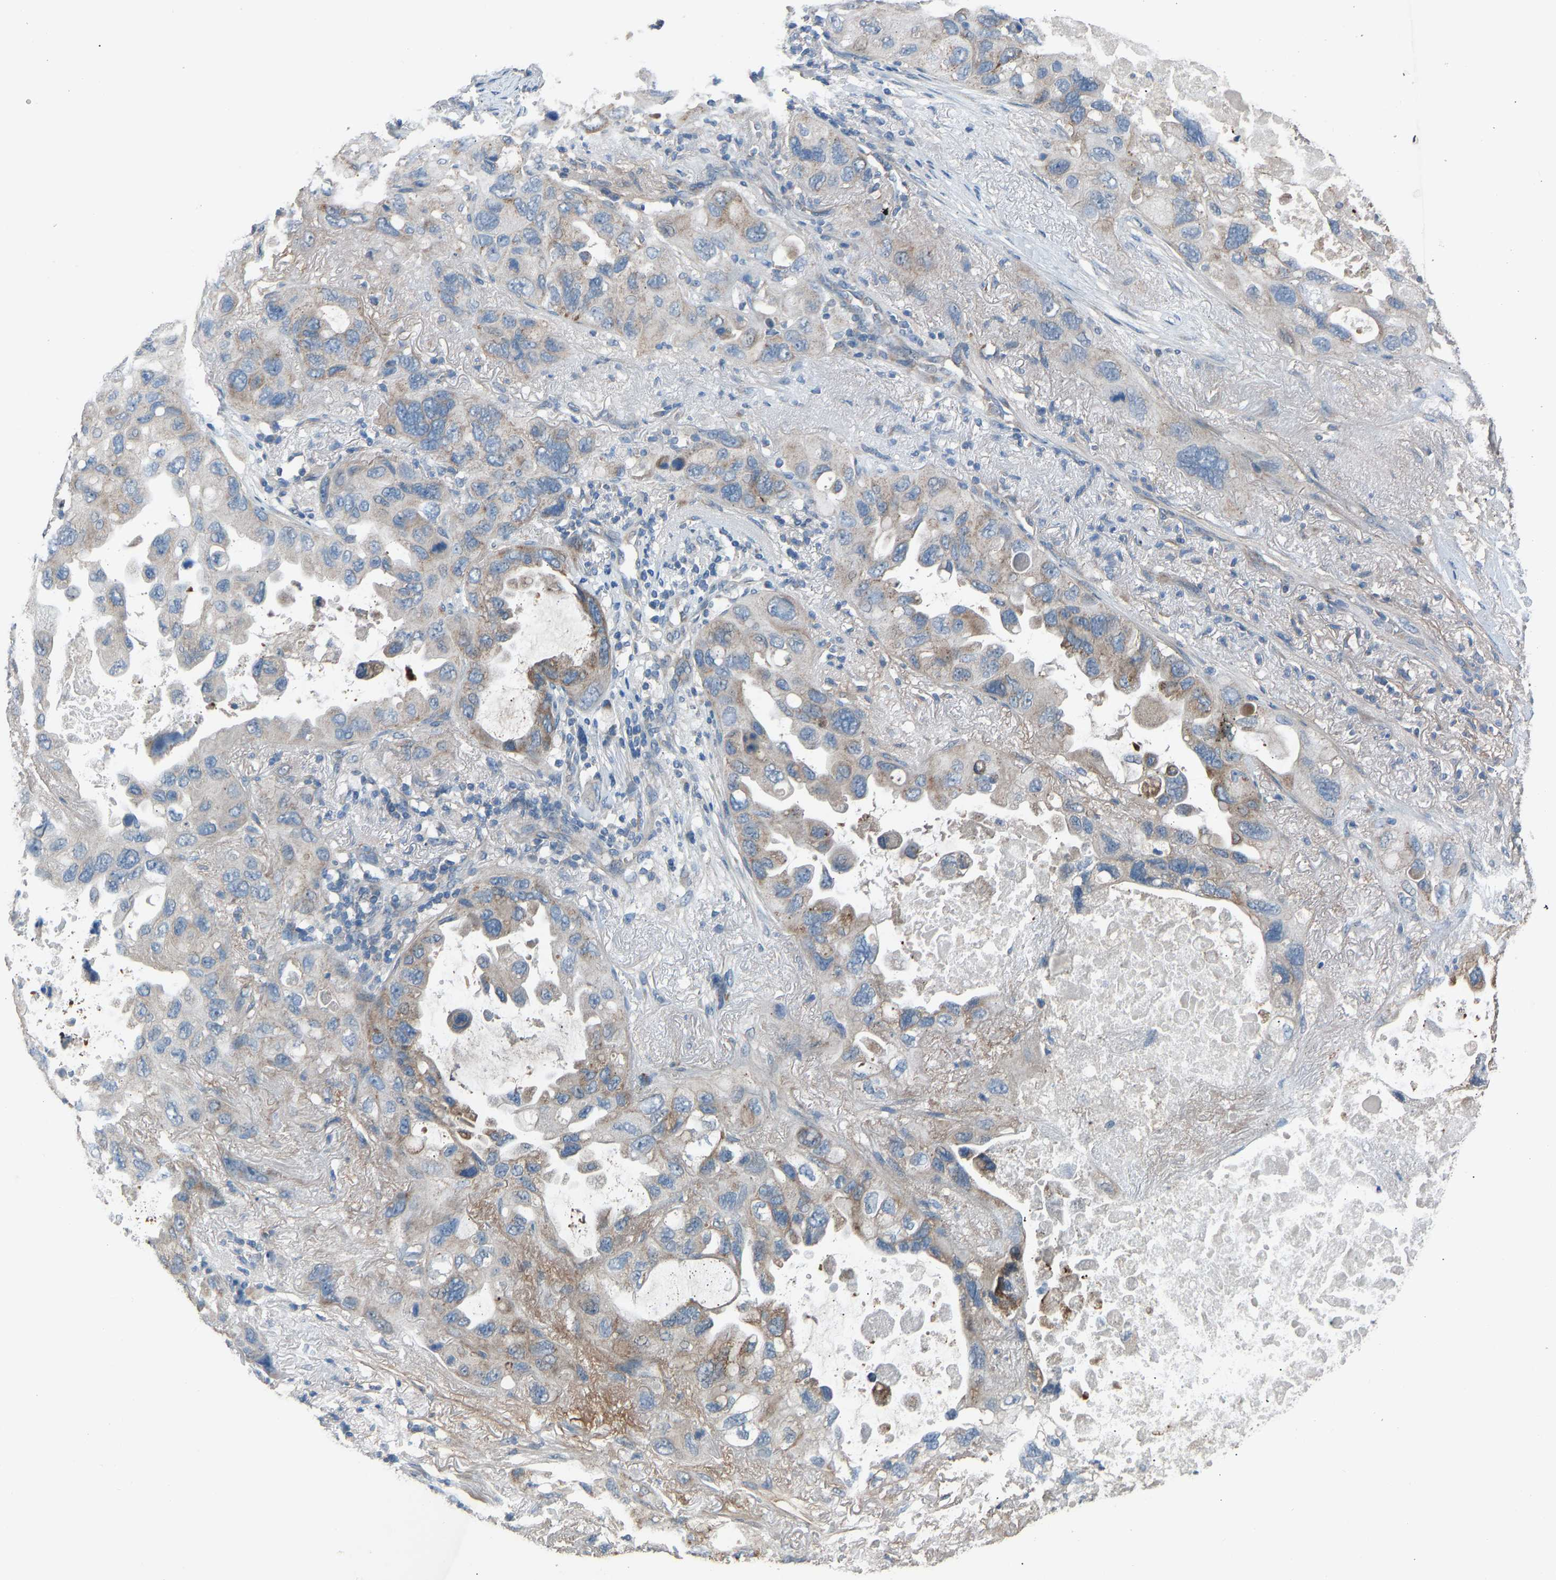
{"staining": {"intensity": "weak", "quantity": ">75%", "location": "cytoplasmic/membranous"}, "tissue": "lung cancer", "cell_type": "Tumor cells", "image_type": "cancer", "snomed": [{"axis": "morphology", "description": "Squamous cell carcinoma, NOS"}, {"axis": "topography", "description": "Lung"}], "caption": "Immunohistochemical staining of human lung cancer displays weak cytoplasmic/membranous protein expression in about >75% of tumor cells. (Stains: DAB (3,3'-diaminobenzidine) in brown, nuclei in blue, Microscopy: brightfield microscopy at high magnification).", "gene": "TGFBR3", "patient": {"sex": "female", "age": 73}}